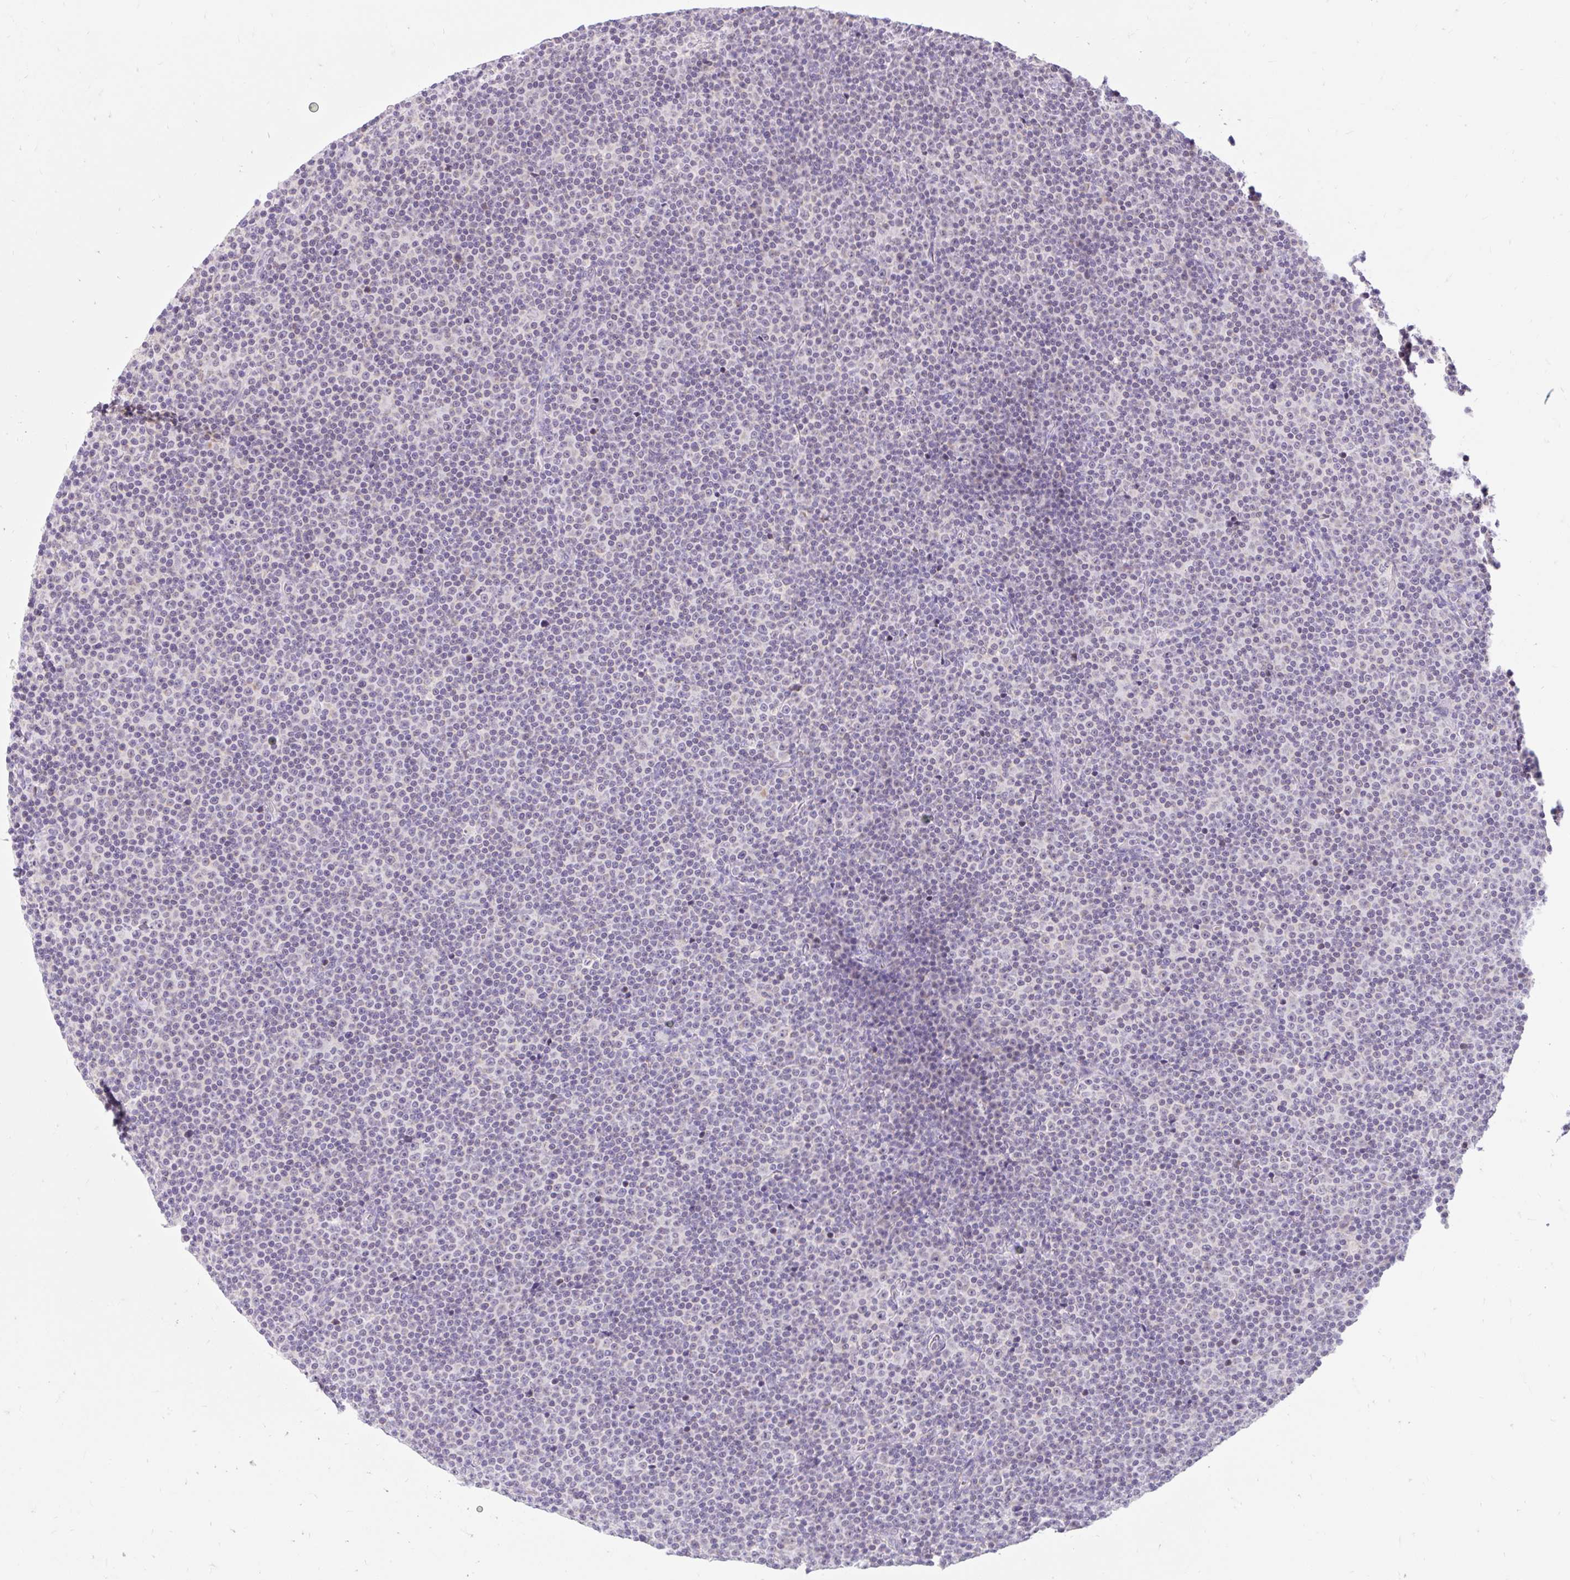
{"staining": {"intensity": "negative", "quantity": "none", "location": "none"}, "tissue": "lymphoma", "cell_type": "Tumor cells", "image_type": "cancer", "snomed": [{"axis": "morphology", "description": "Malignant lymphoma, non-Hodgkin's type, Low grade"}, {"axis": "topography", "description": "Lymph node"}], "caption": "An image of human low-grade malignant lymphoma, non-Hodgkin's type is negative for staining in tumor cells.", "gene": "ITPK1", "patient": {"sex": "female", "age": 67}}